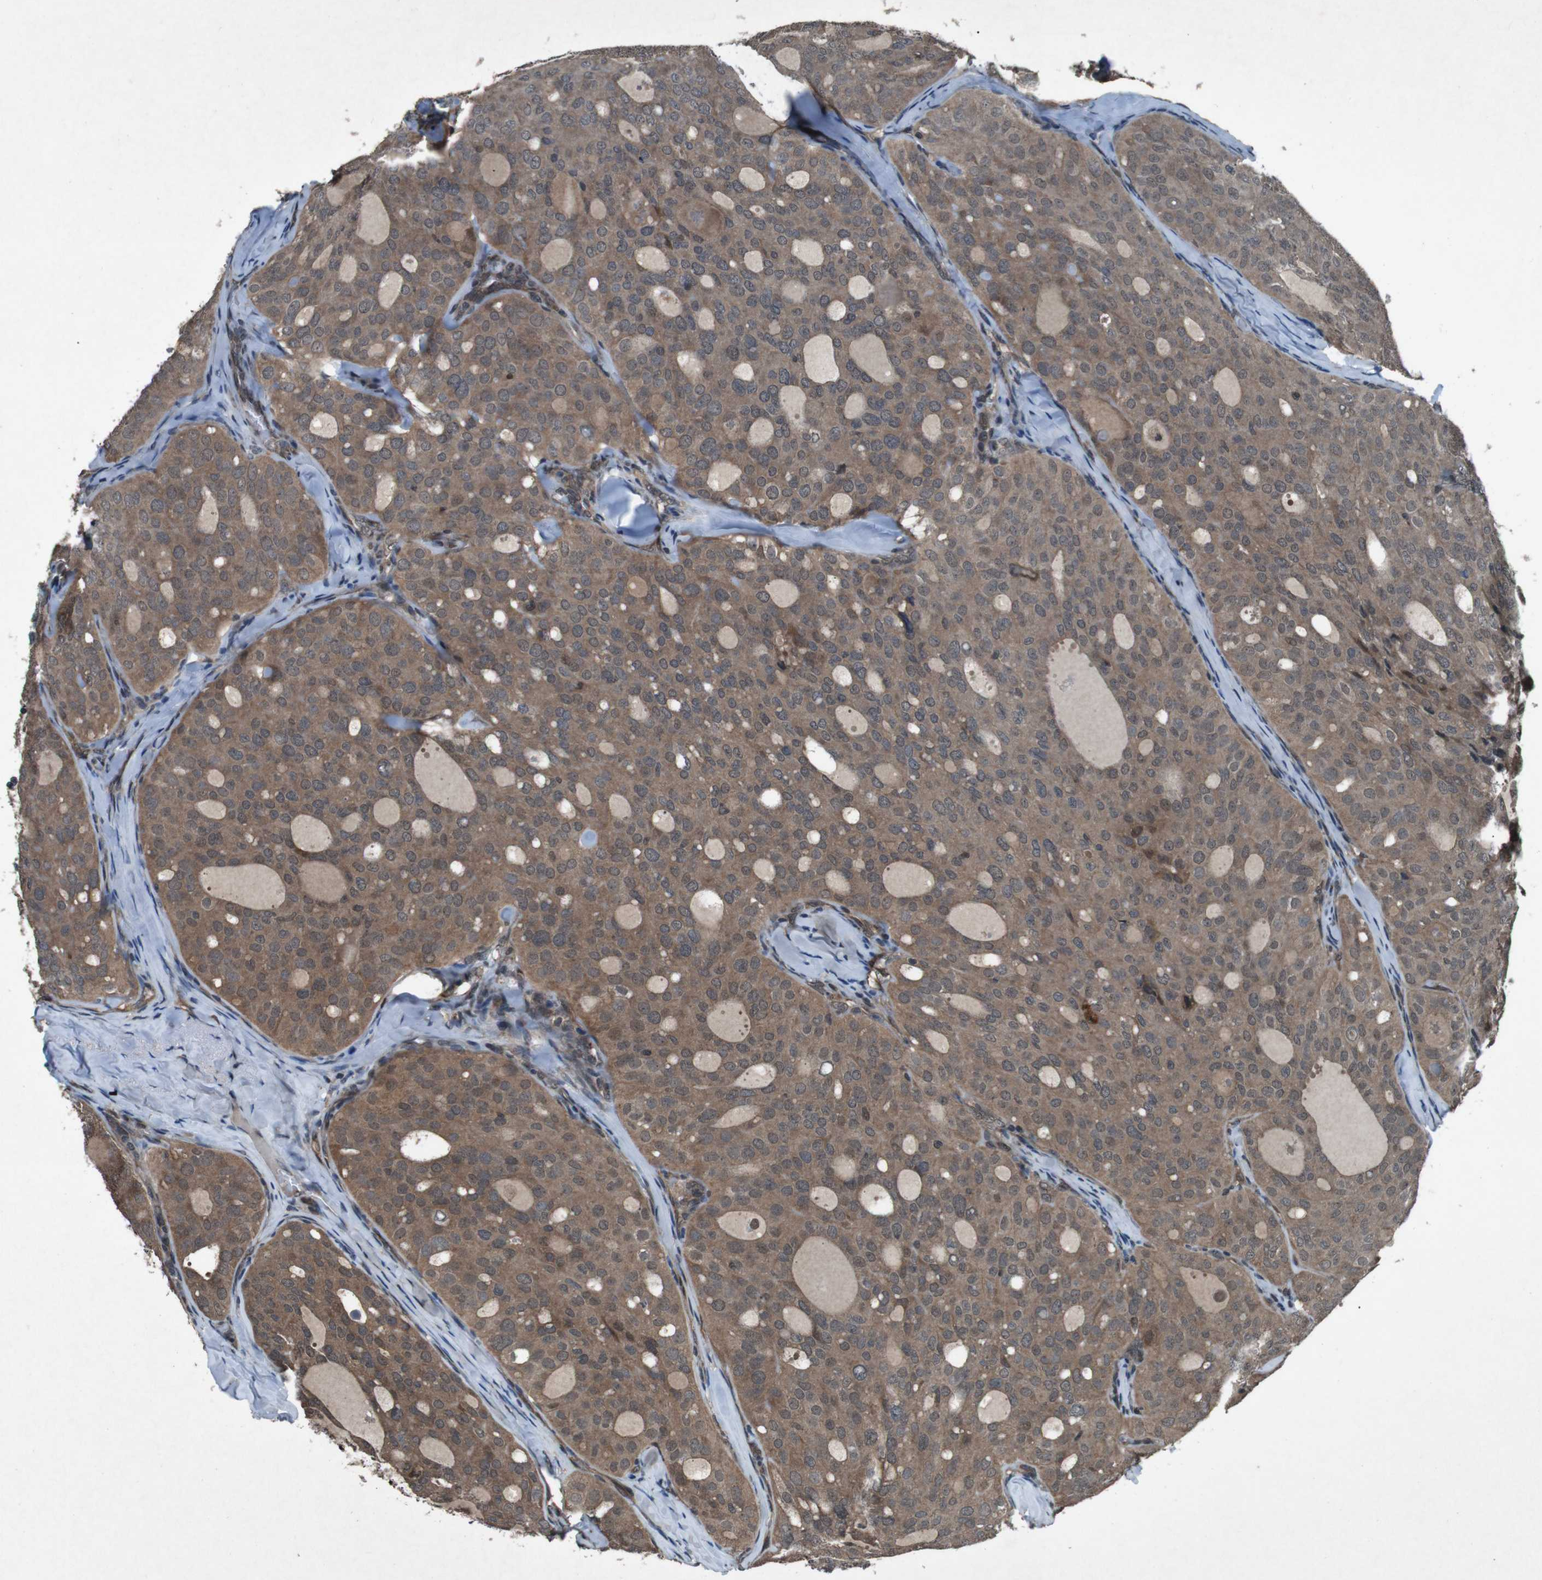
{"staining": {"intensity": "moderate", "quantity": ">75%", "location": "cytoplasmic/membranous"}, "tissue": "thyroid cancer", "cell_type": "Tumor cells", "image_type": "cancer", "snomed": [{"axis": "morphology", "description": "Follicular adenoma carcinoma, NOS"}, {"axis": "topography", "description": "Thyroid gland"}], "caption": "Thyroid follicular adenoma carcinoma stained with immunohistochemistry (IHC) displays moderate cytoplasmic/membranous staining in about >75% of tumor cells. The staining is performed using DAB (3,3'-diaminobenzidine) brown chromogen to label protein expression. The nuclei are counter-stained blue using hematoxylin.", "gene": "SOCS1", "patient": {"sex": "male", "age": 75}}